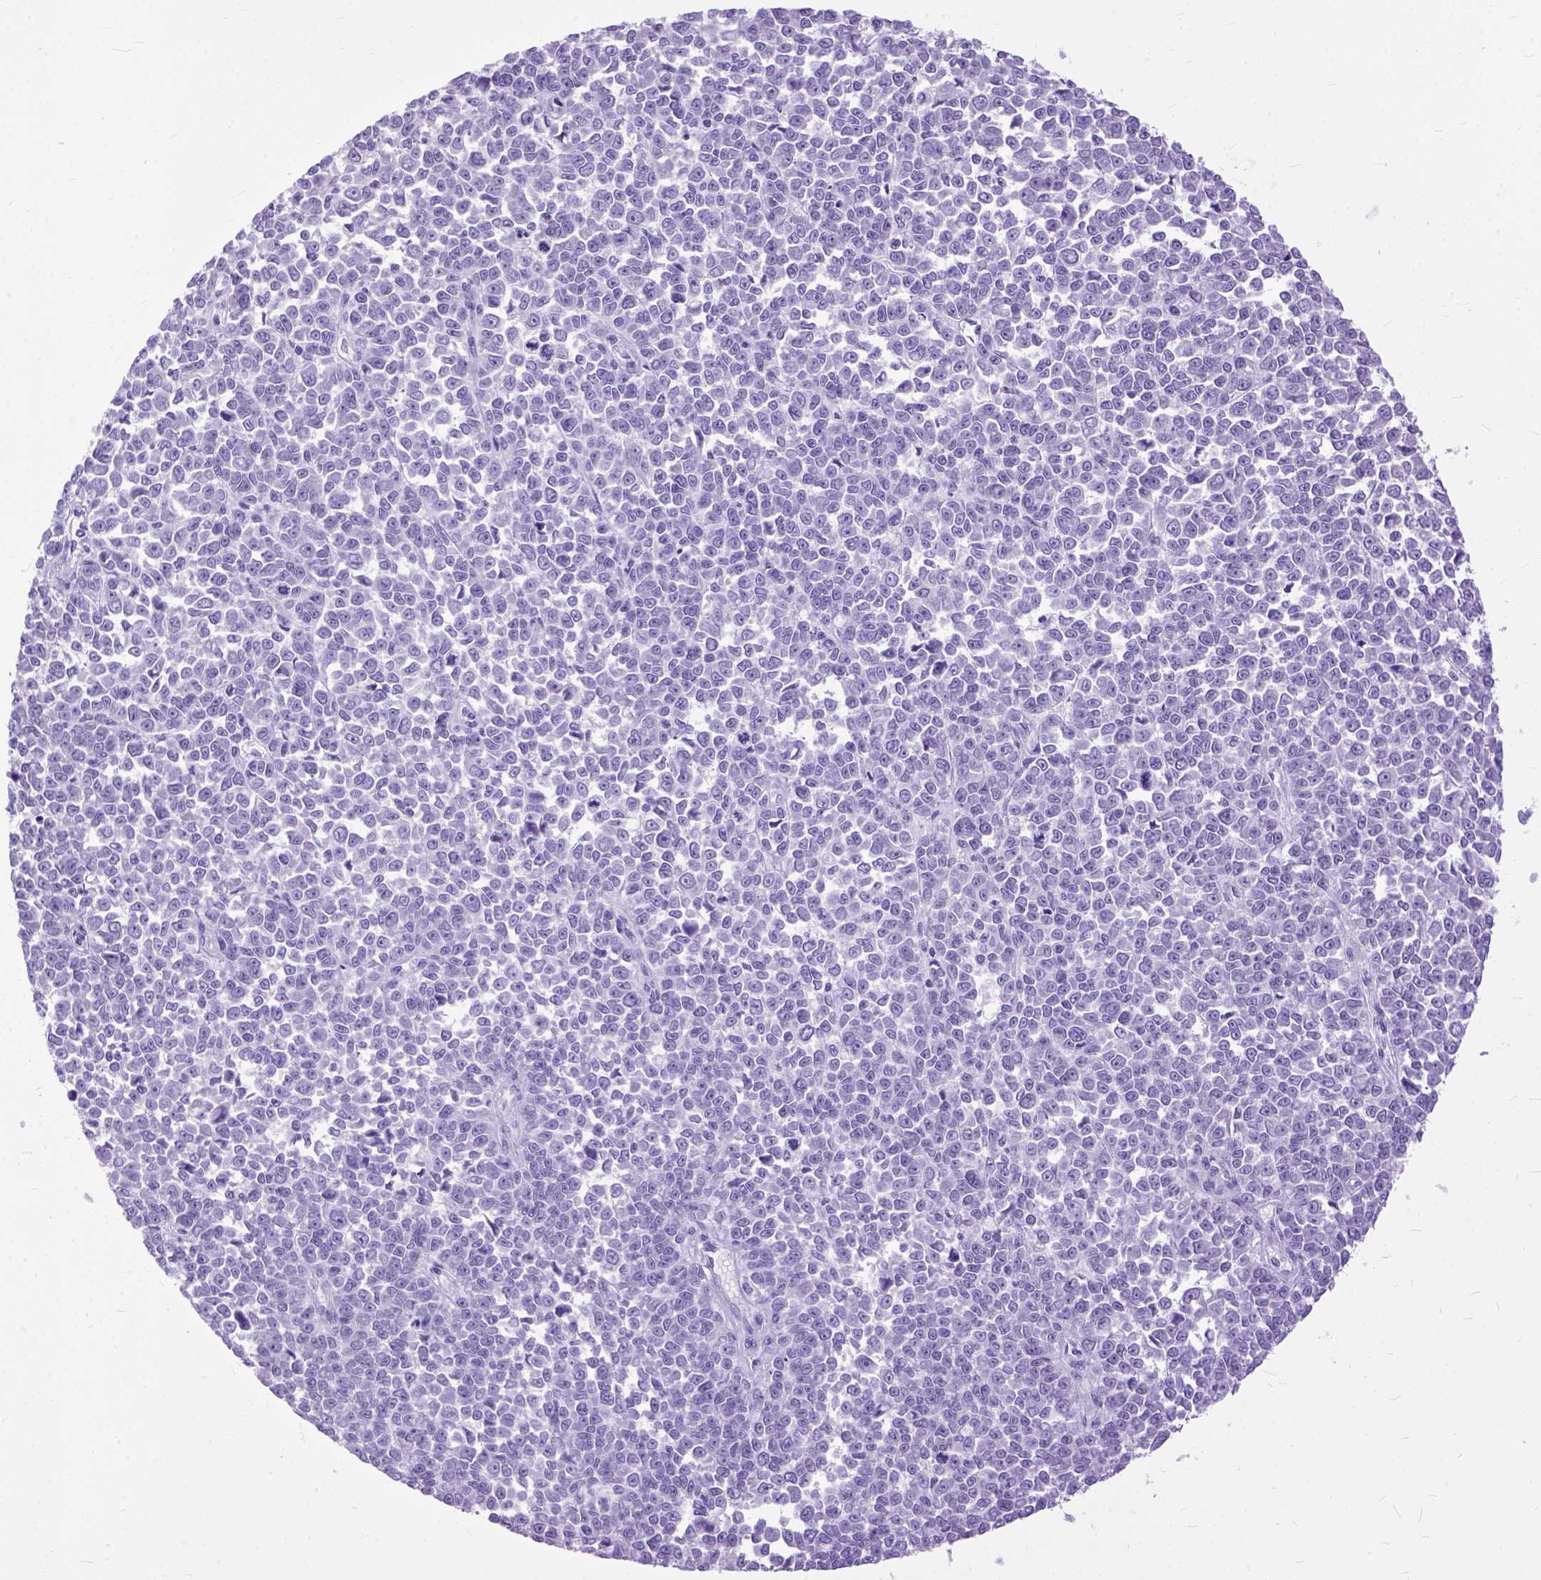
{"staining": {"intensity": "negative", "quantity": "none", "location": "none"}, "tissue": "melanoma", "cell_type": "Tumor cells", "image_type": "cancer", "snomed": [{"axis": "morphology", "description": "Malignant melanoma, NOS"}, {"axis": "topography", "description": "Skin"}], "caption": "Immunohistochemical staining of melanoma exhibits no significant expression in tumor cells. (Stains: DAB IHC with hematoxylin counter stain, Microscopy: brightfield microscopy at high magnification).", "gene": "GNGT1", "patient": {"sex": "female", "age": 95}}